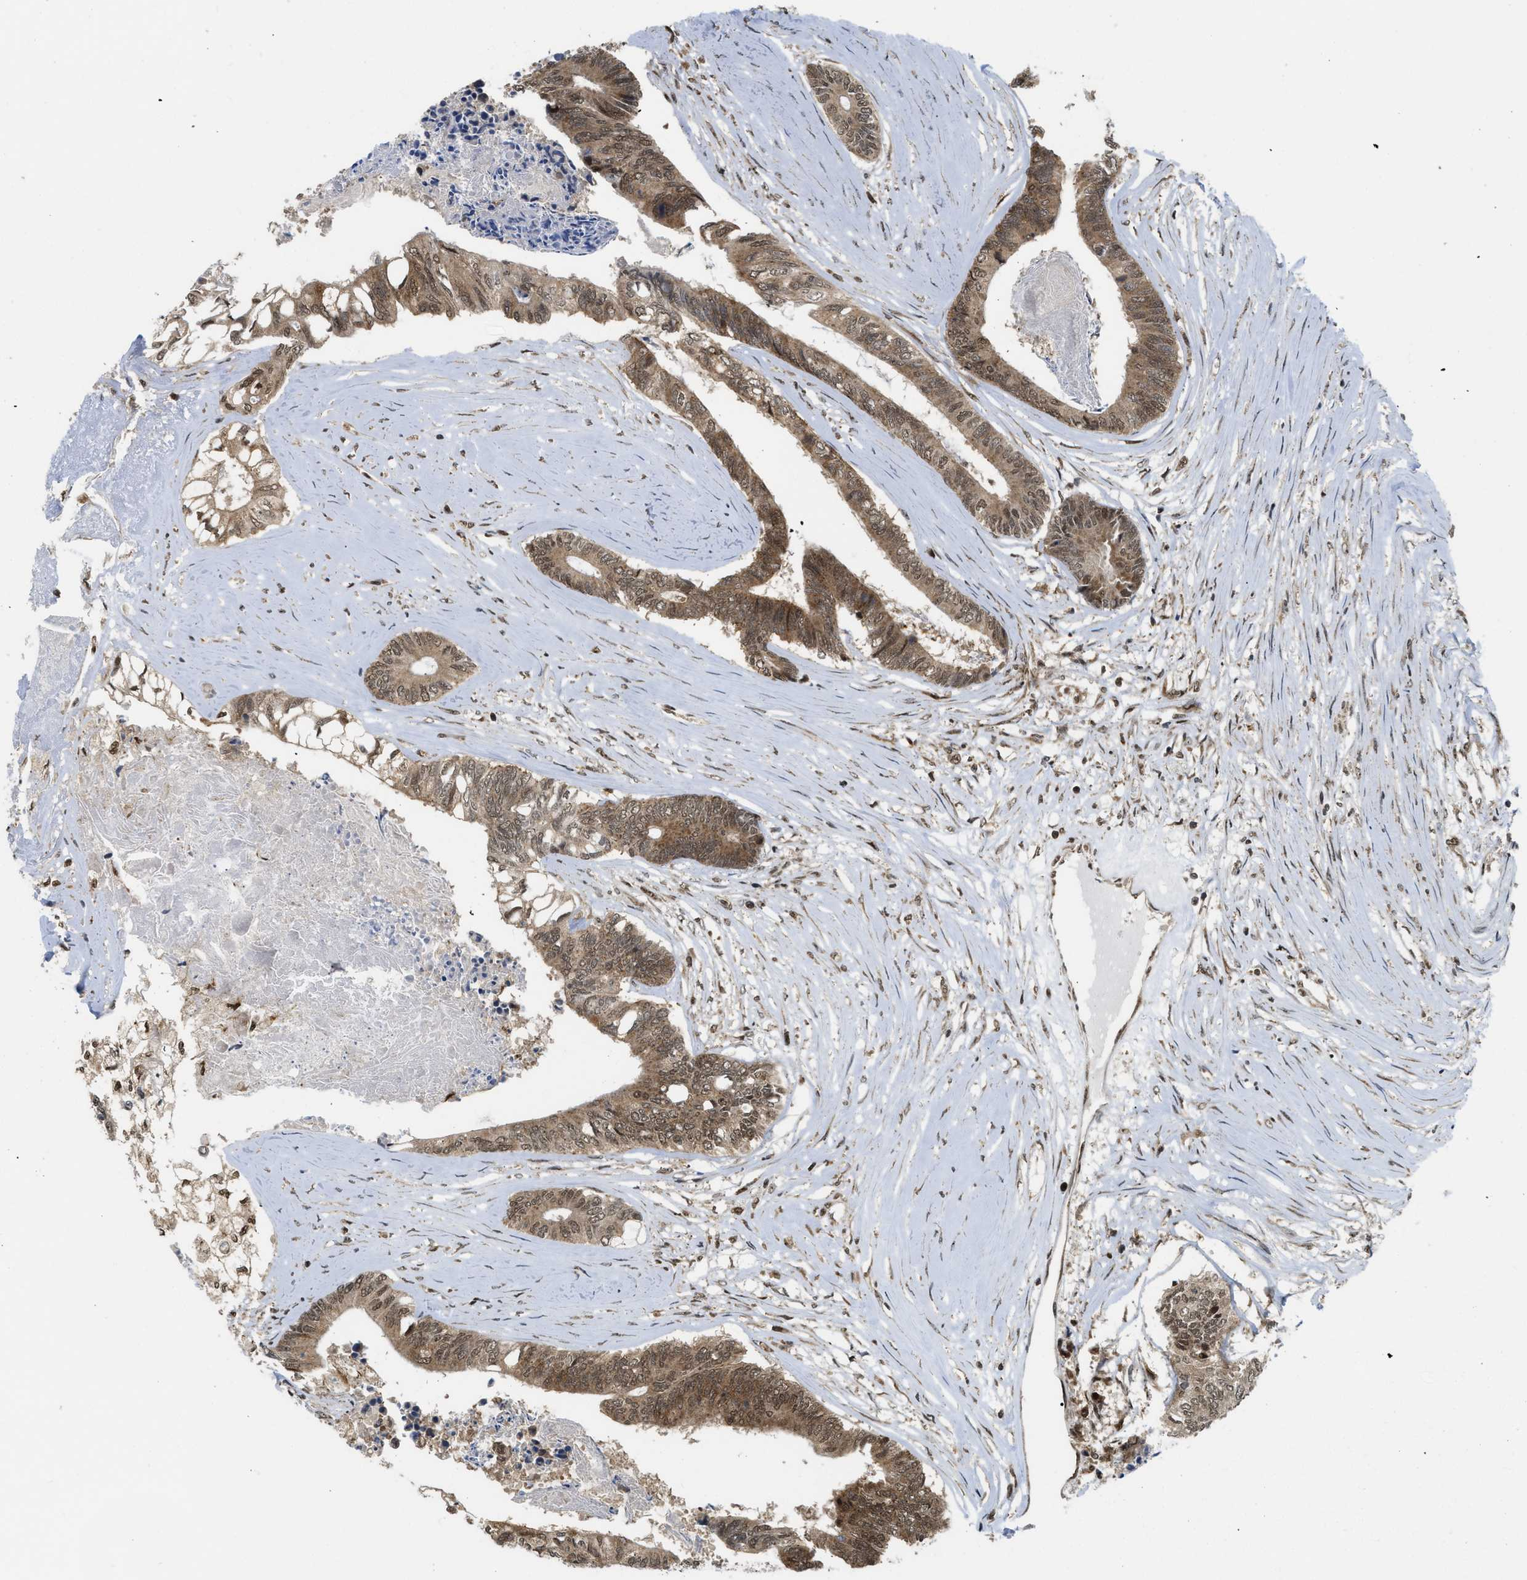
{"staining": {"intensity": "moderate", "quantity": ">75%", "location": "cytoplasmic/membranous,nuclear"}, "tissue": "colorectal cancer", "cell_type": "Tumor cells", "image_type": "cancer", "snomed": [{"axis": "morphology", "description": "Adenocarcinoma, NOS"}, {"axis": "topography", "description": "Rectum"}], "caption": "There is medium levels of moderate cytoplasmic/membranous and nuclear staining in tumor cells of adenocarcinoma (colorectal), as demonstrated by immunohistochemical staining (brown color).", "gene": "TACC1", "patient": {"sex": "male", "age": 63}}